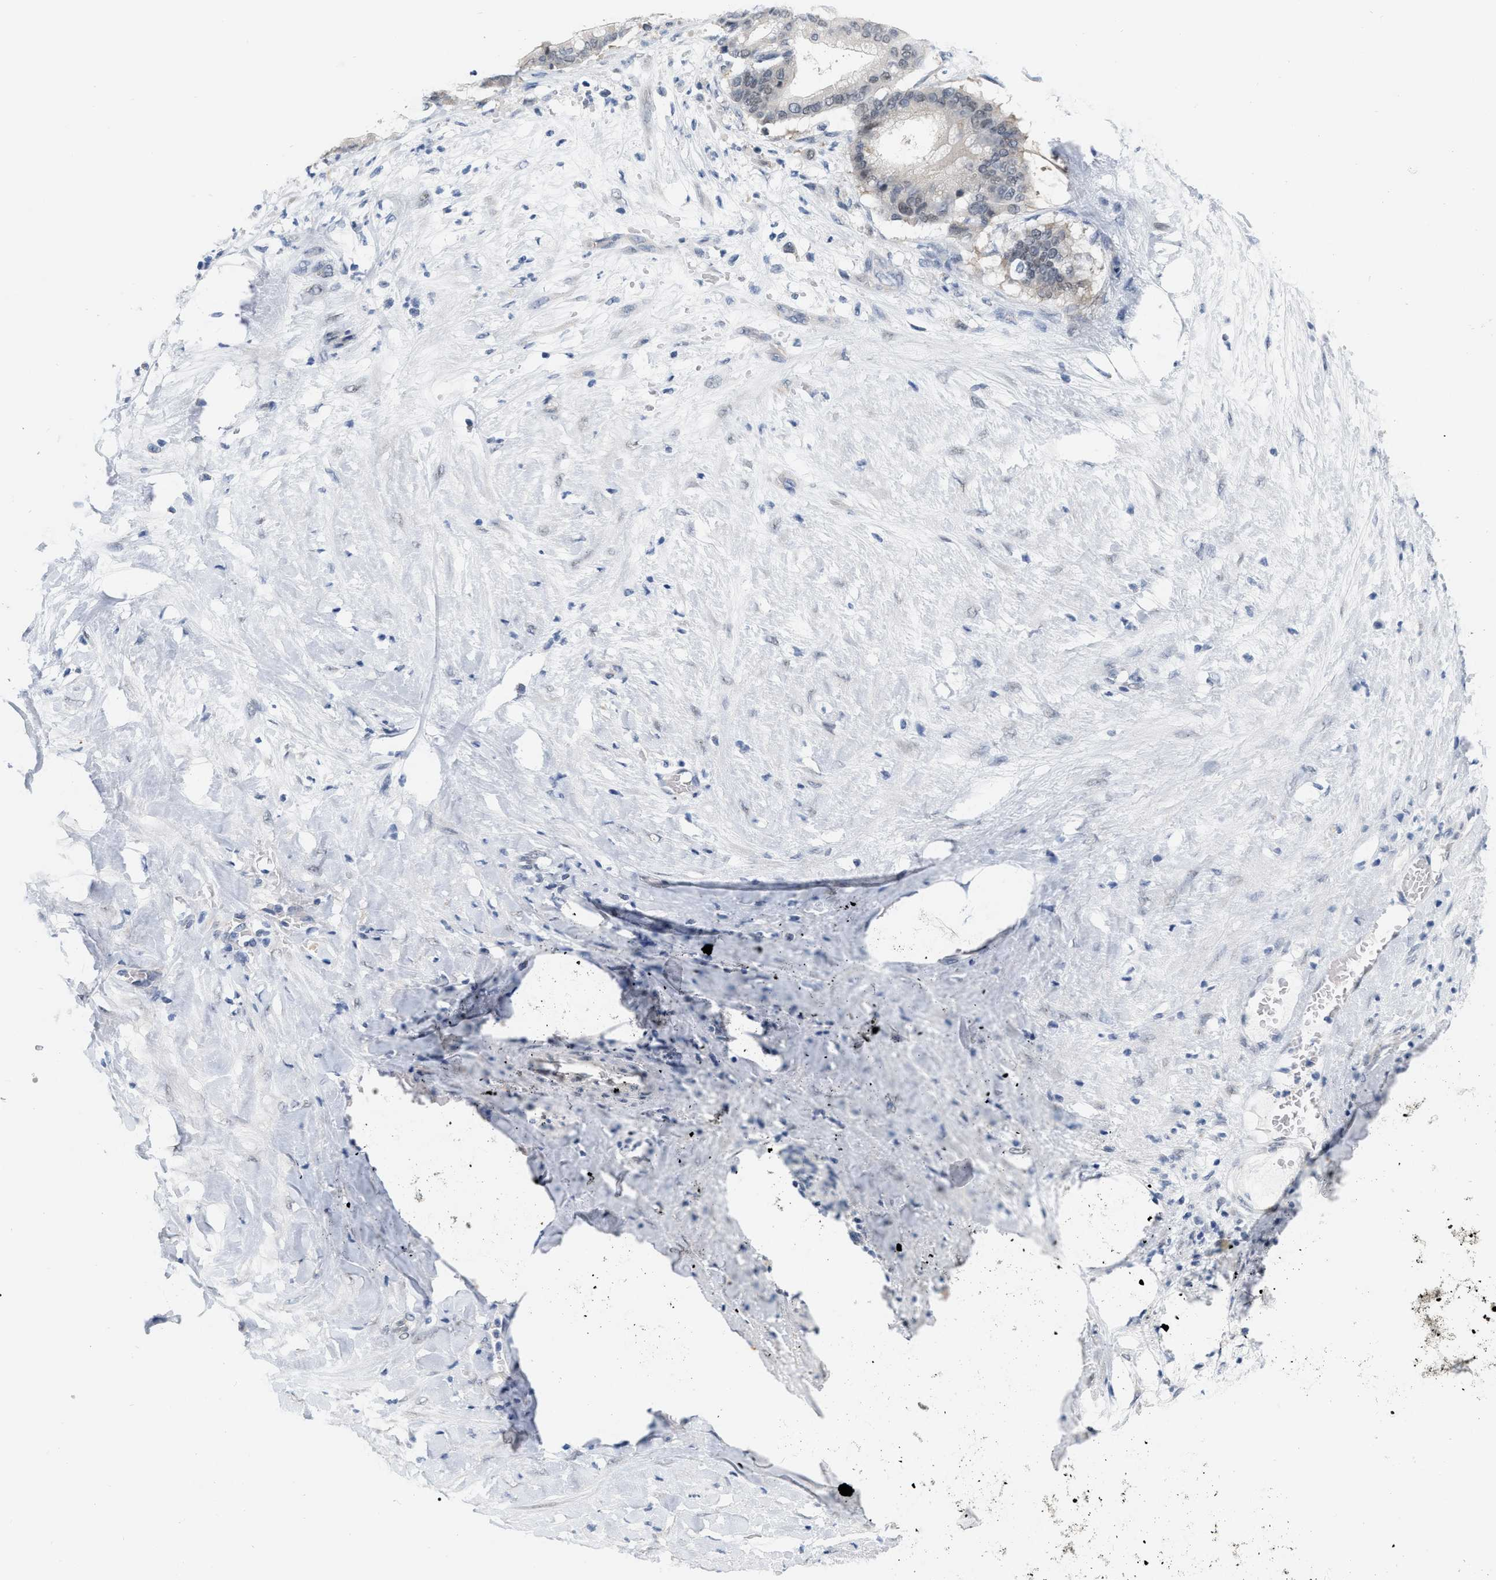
{"staining": {"intensity": "negative", "quantity": "none", "location": "none"}, "tissue": "pancreatic cancer", "cell_type": "Tumor cells", "image_type": "cancer", "snomed": [{"axis": "morphology", "description": "Adenocarcinoma, NOS"}, {"axis": "topography", "description": "Pancreas"}], "caption": "IHC of human pancreatic adenocarcinoma shows no expression in tumor cells.", "gene": "RUVBL1", "patient": {"sex": "male", "age": 41}}